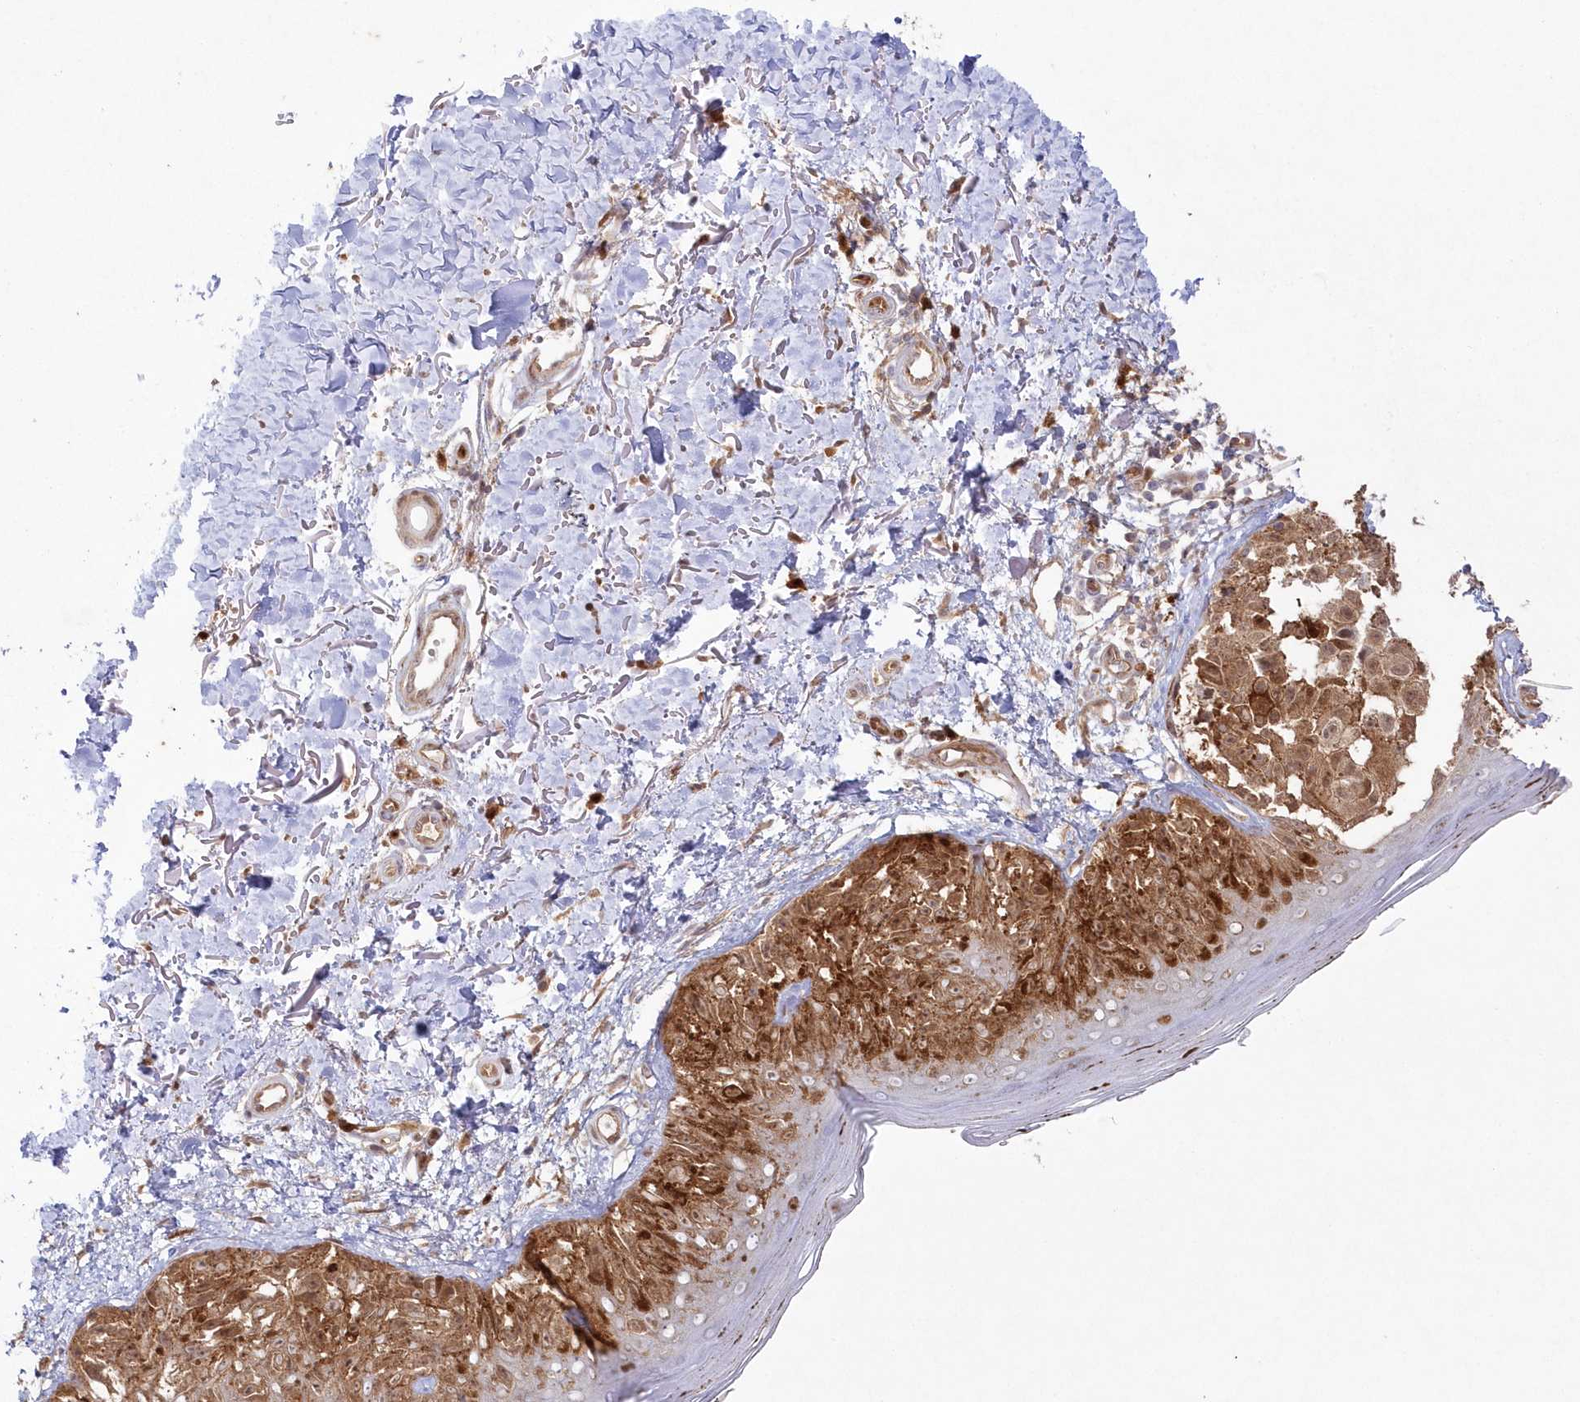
{"staining": {"intensity": "moderate", "quantity": ">75%", "location": "cytoplasmic/membranous,nuclear"}, "tissue": "melanoma", "cell_type": "Tumor cells", "image_type": "cancer", "snomed": [{"axis": "morphology", "description": "Malignant melanoma, NOS"}, {"axis": "topography", "description": "Skin"}], "caption": "Malignant melanoma stained with a protein marker demonstrates moderate staining in tumor cells.", "gene": "GBE1", "patient": {"sex": "female", "age": 50}}